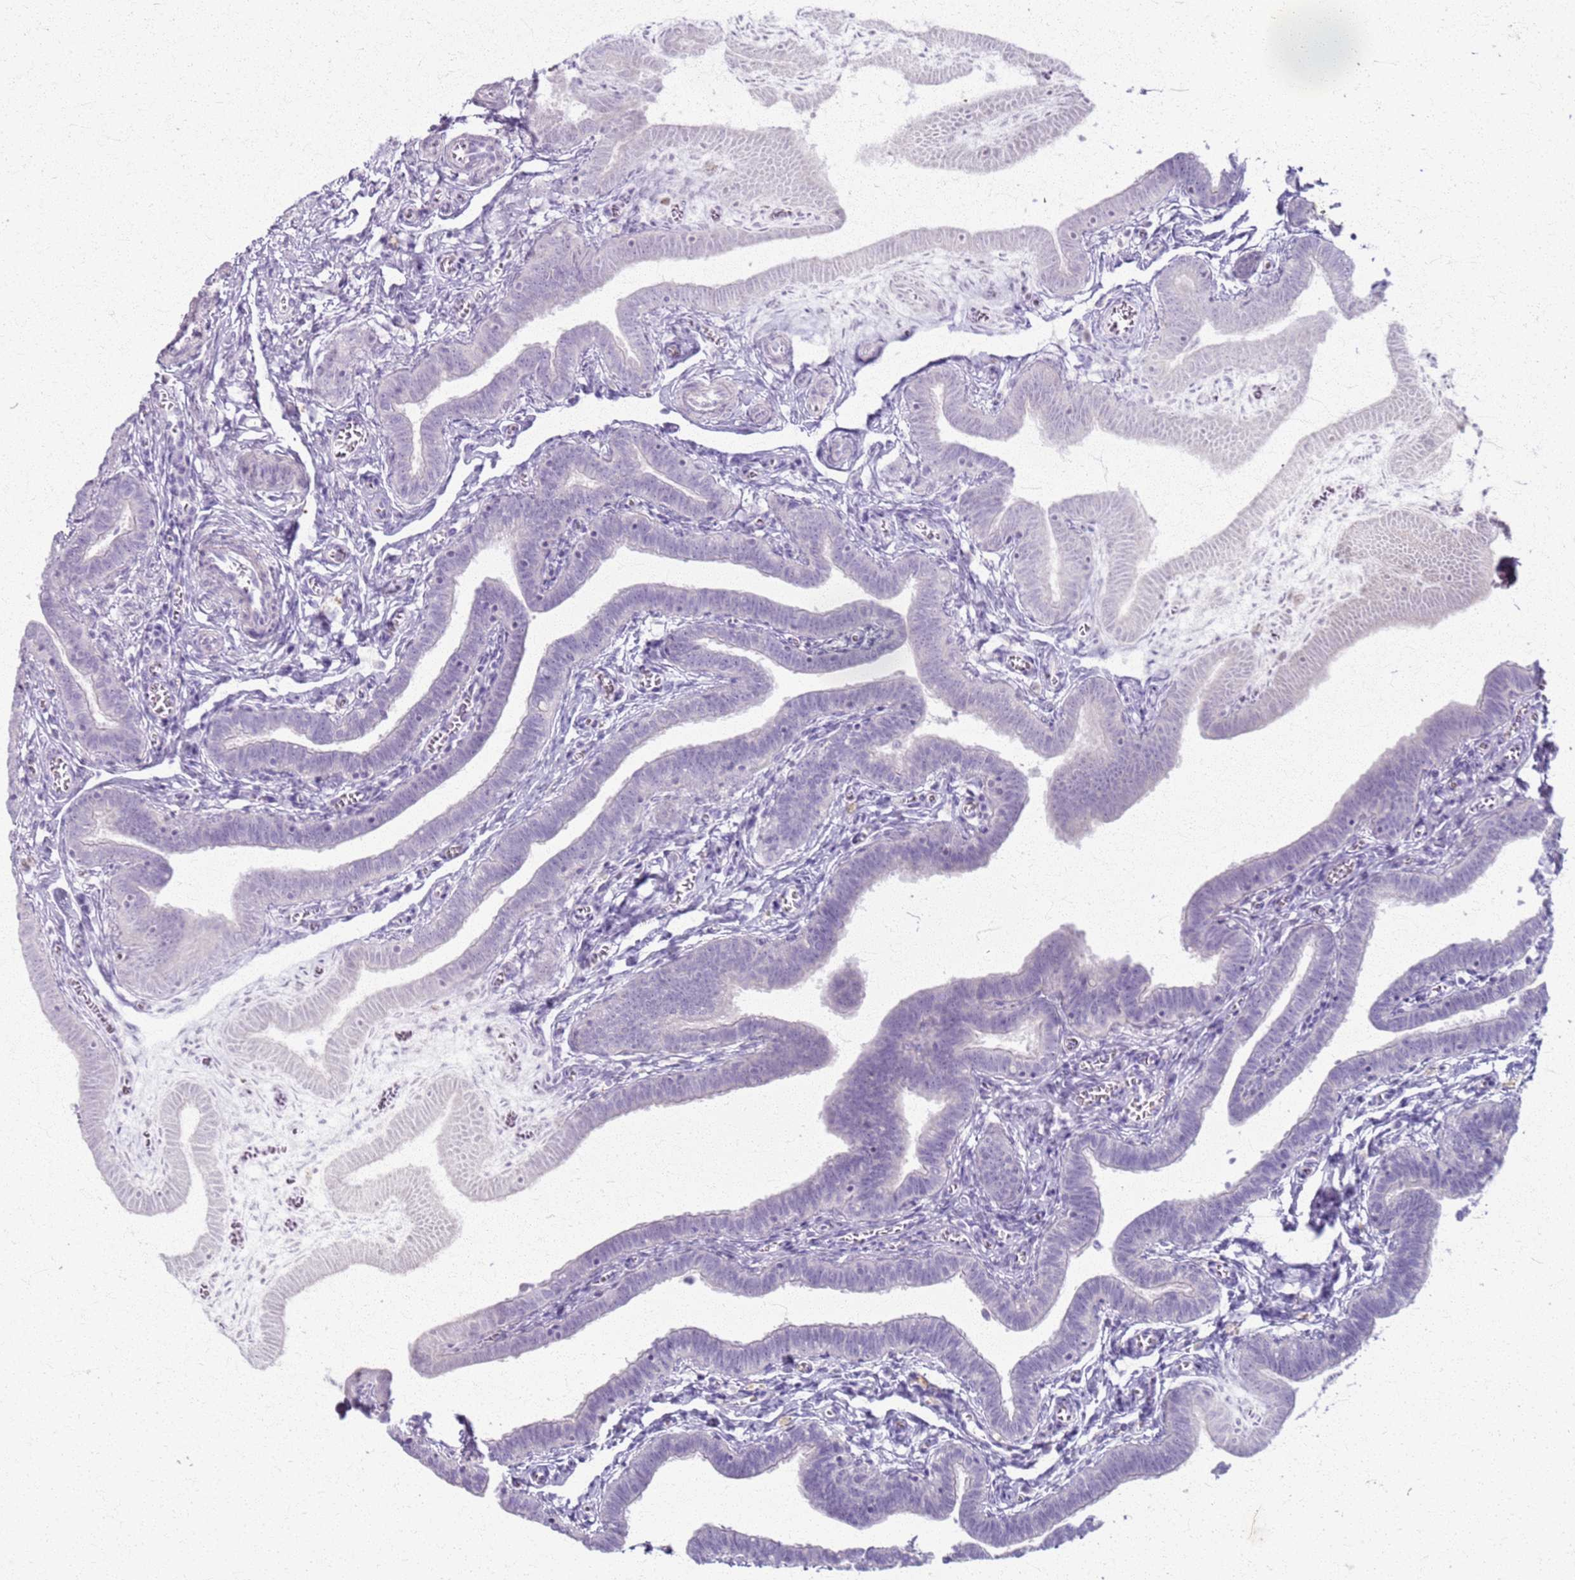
{"staining": {"intensity": "negative", "quantity": "none", "location": "none"}, "tissue": "fallopian tube", "cell_type": "Glandular cells", "image_type": "normal", "snomed": [{"axis": "morphology", "description": "Normal tissue, NOS"}, {"axis": "topography", "description": "Fallopian tube"}], "caption": "High power microscopy image of an immunohistochemistry image of benign fallopian tube, revealing no significant expression in glandular cells.", "gene": "CSRP3", "patient": {"sex": "female", "age": 36}}